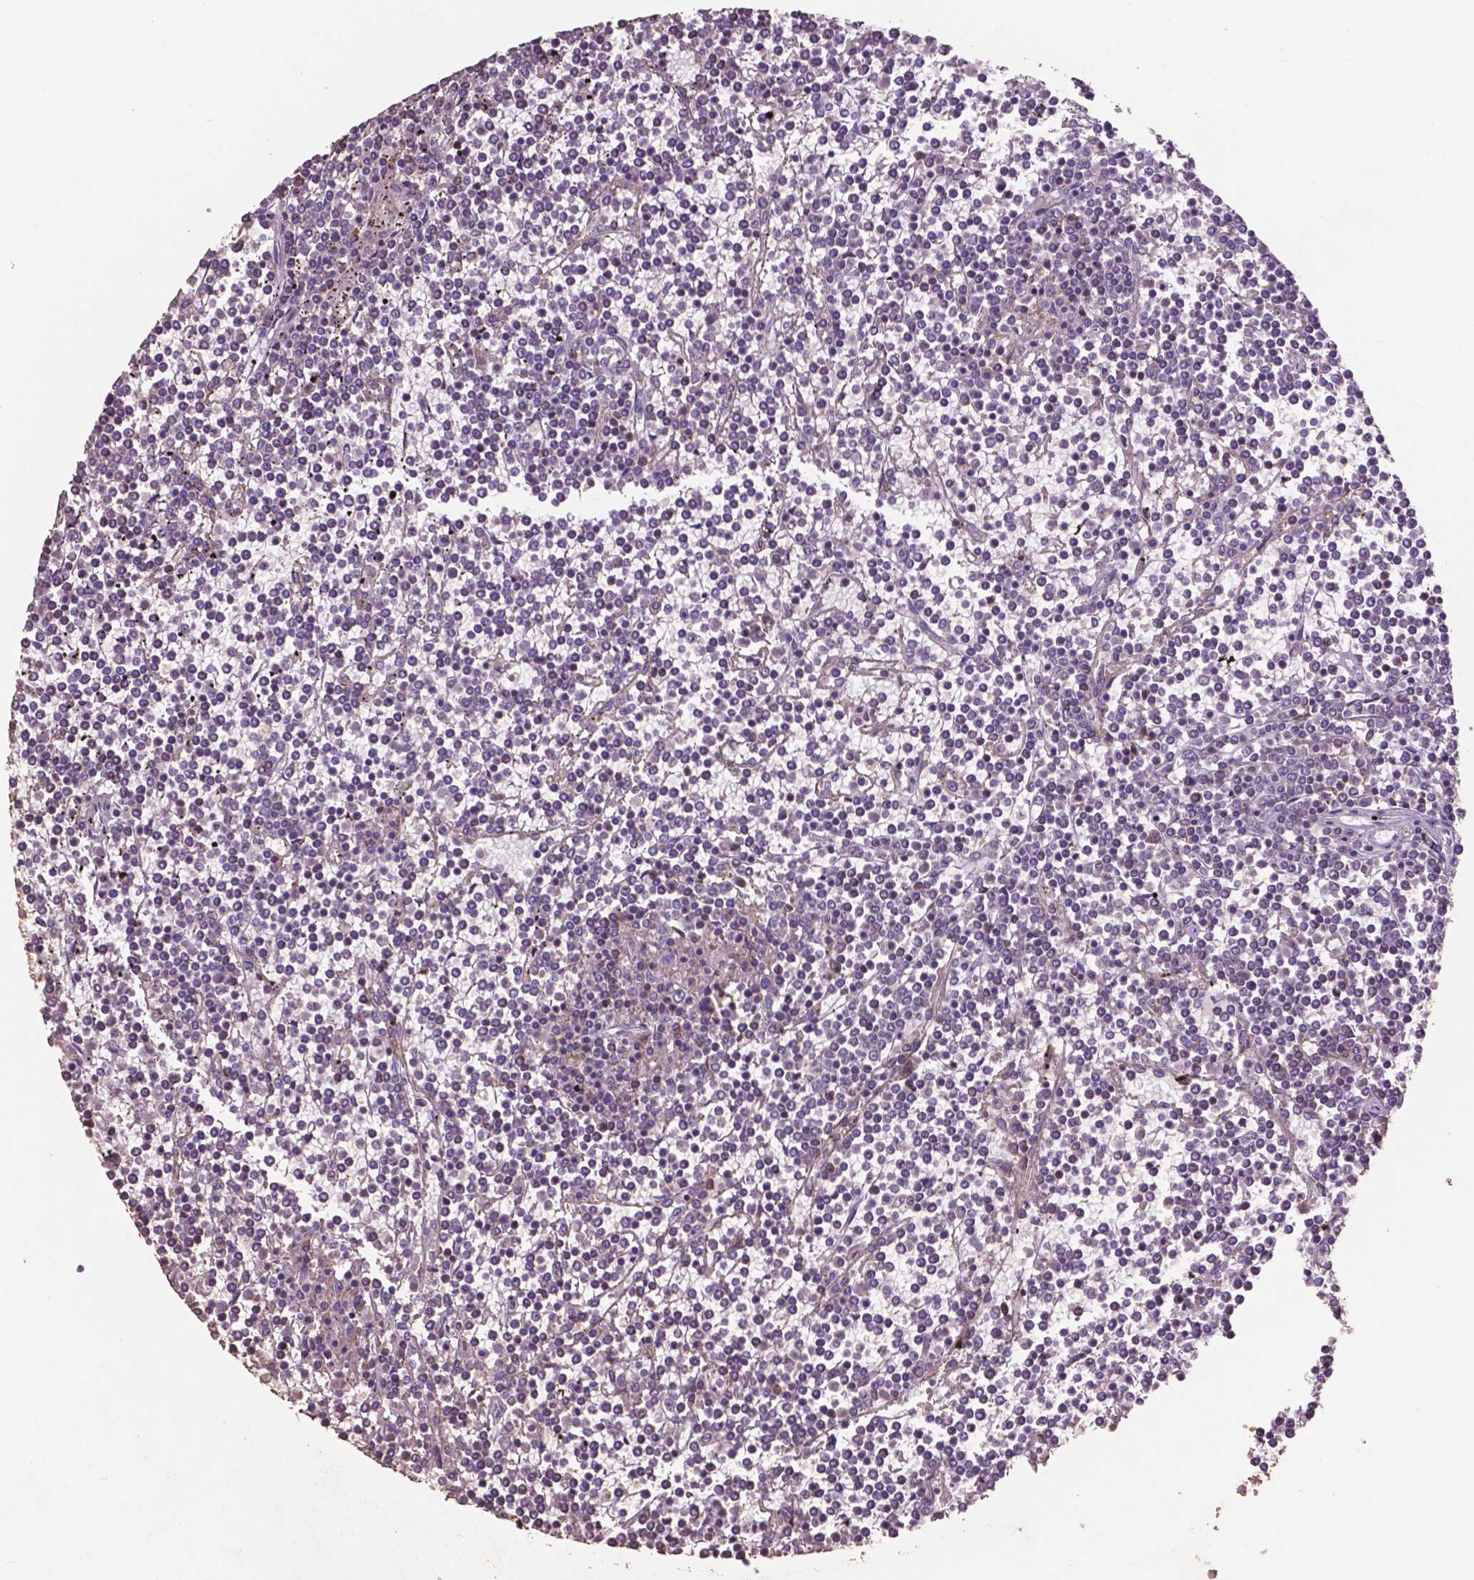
{"staining": {"intensity": "negative", "quantity": "none", "location": "none"}, "tissue": "lymphoma", "cell_type": "Tumor cells", "image_type": "cancer", "snomed": [{"axis": "morphology", "description": "Malignant lymphoma, non-Hodgkin's type, Low grade"}, {"axis": "topography", "description": "Spleen"}], "caption": "Immunohistochemistry (IHC) micrograph of neoplastic tissue: malignant lymphoma, non-Hodgkin's type (low-grade) stained with DAB shows no significant protein expression in tumor cells.", "gene": "COMMD4", "patient": {"sex": "female", "age": 19}}